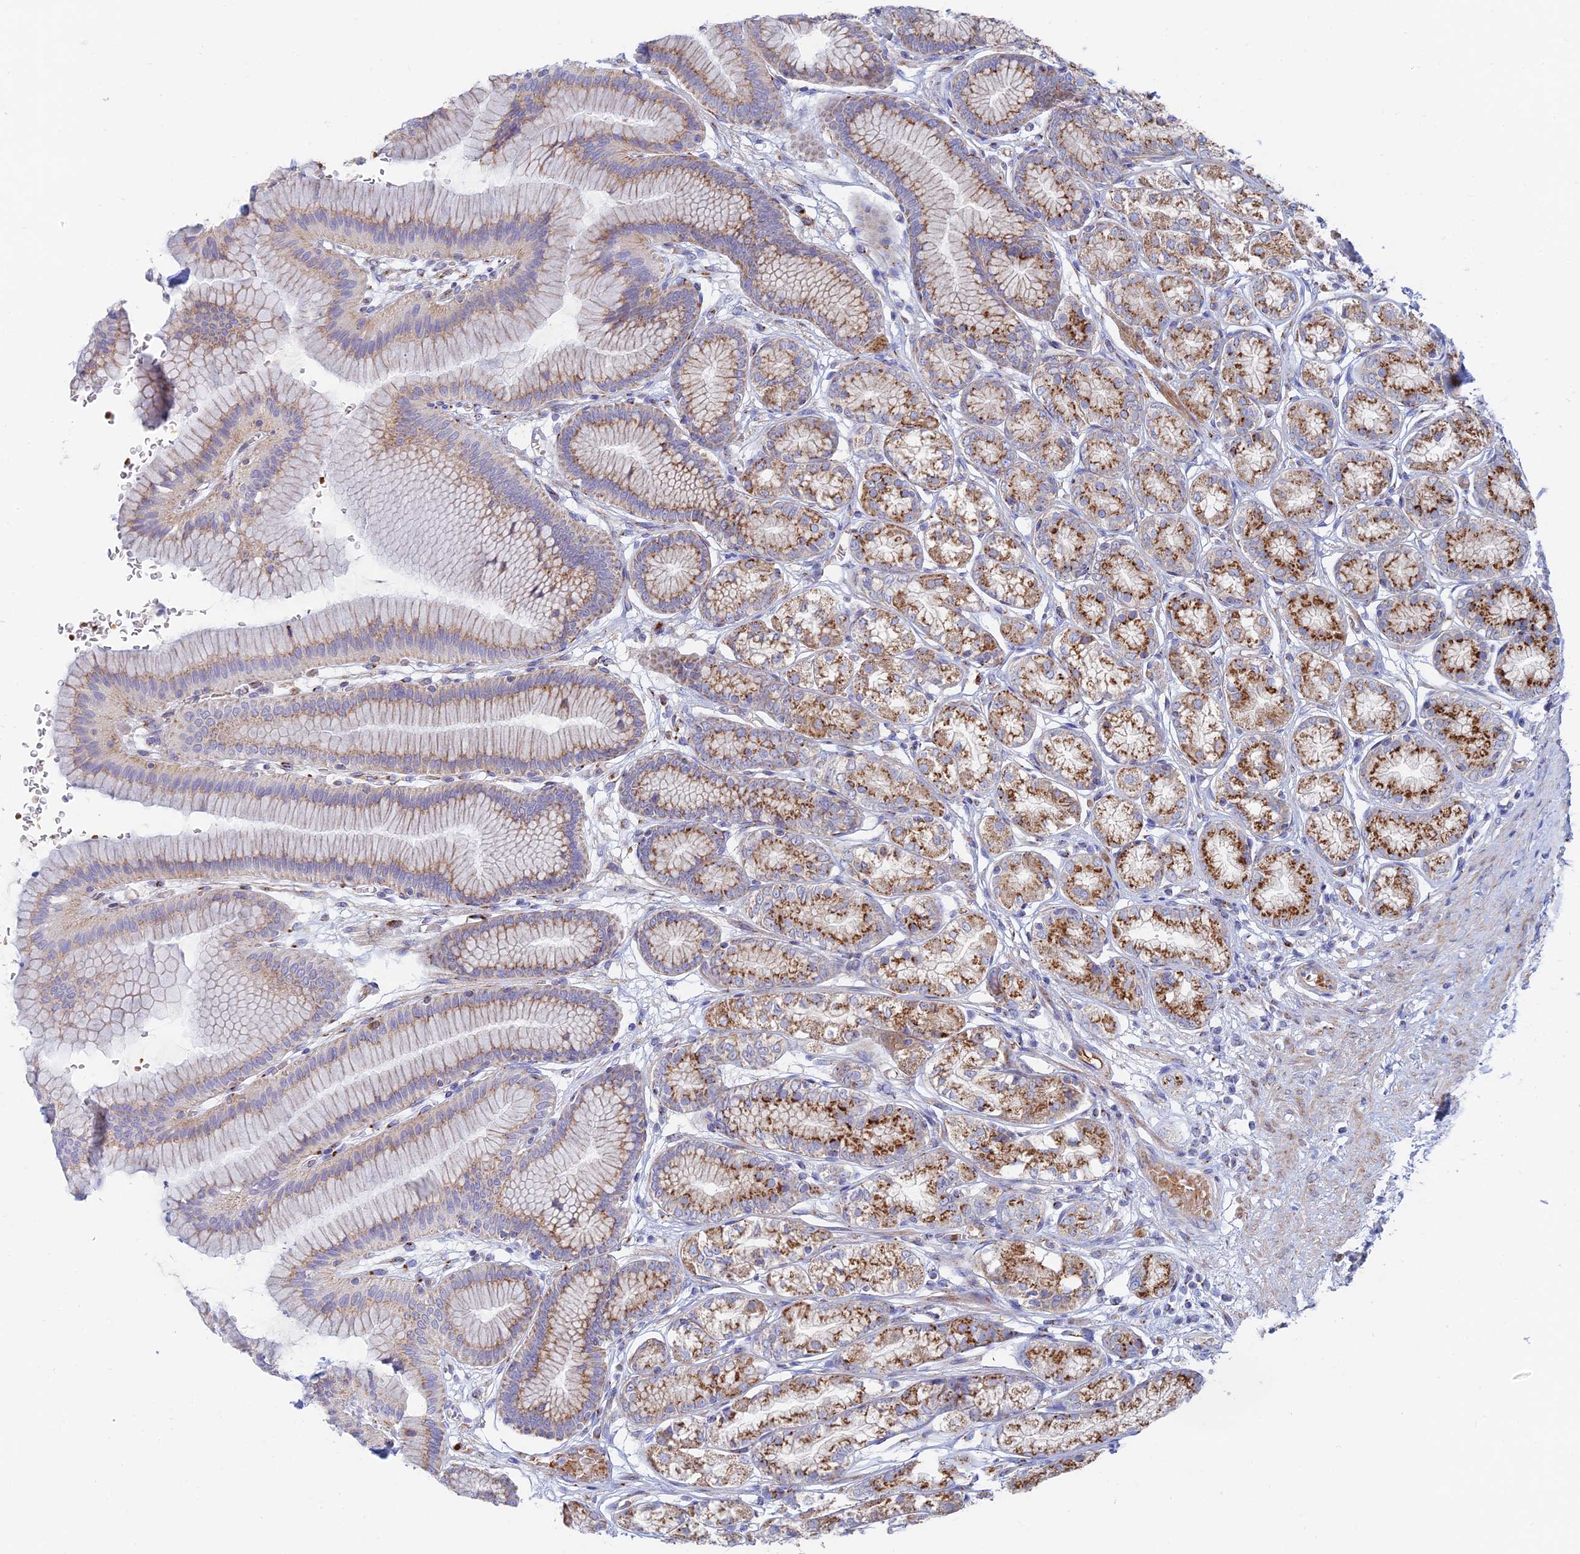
{"staining": {"intensity": "moderate", "quantity": ">75%", "location": "cytoplasmic/membranous"}, "tissue": "stomach", "cell_type": "Glandular cells", "image_type": "normal", "snomed": [{"axis": "morphology", "description": "Normal tissue, NOS"}, {"axis": "morphology", "description": "Adenocarcinoma, NOS"}, {"axis": "morphology", "description": "Adenocarcinoma, High grade"}, {"axis": "topography", "description": "Stomach, upper"}, {"axis": "topography", "description": "Stomach"}], "caption": "Stomach stained for a protein reveals moderate cytoplasmic/membranous positivity in glandular cells. Nuclei are stained in blue.", "gene": "ENSG00000267561", "patient": {"sex": "female", "age": 65}}